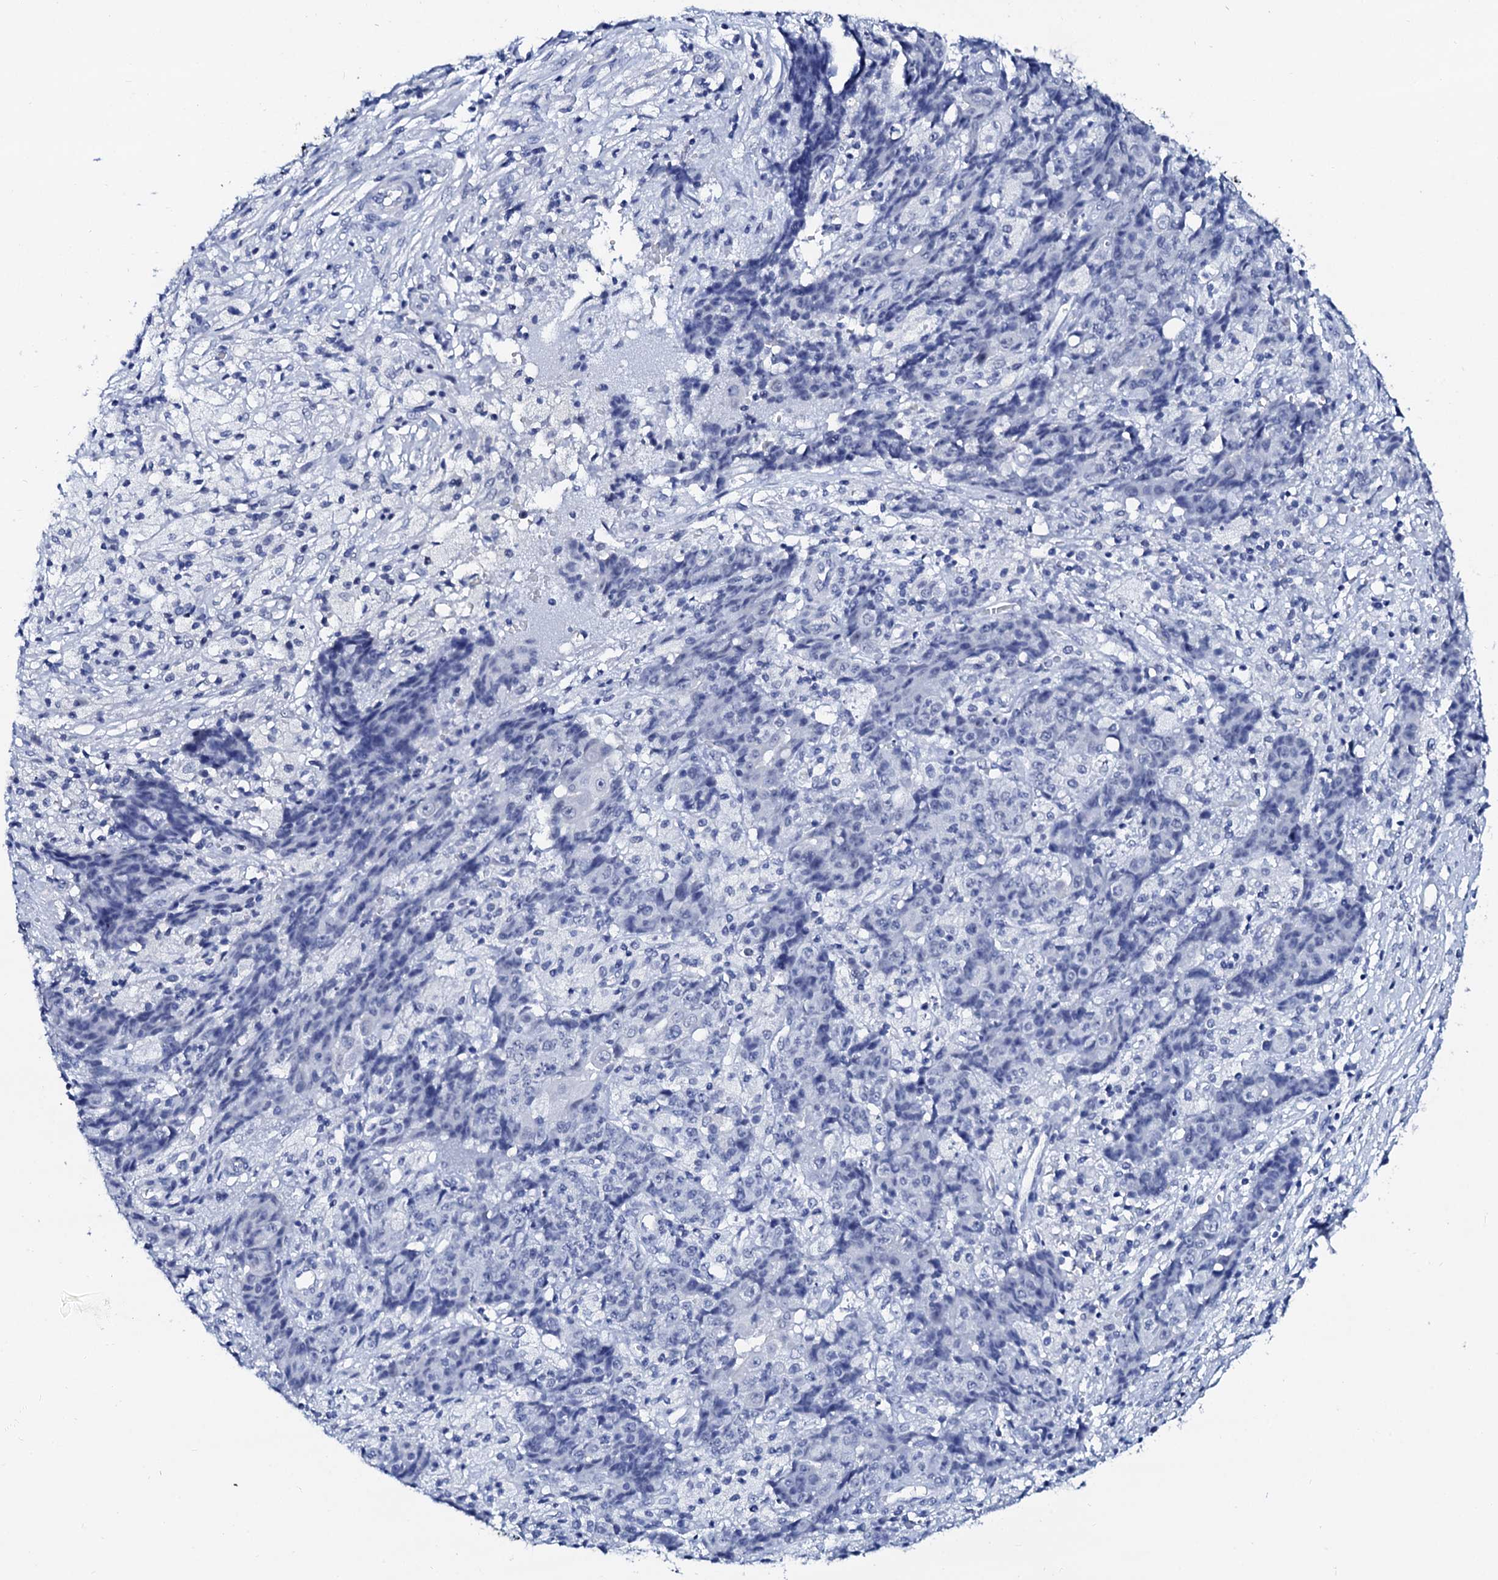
{"staining": {"intensity": "negative", "quantity": "none", "location": "none"}, "tissue": "ovarian cancer", "cell_type": "Tumor cells", "image_type": "cancer", "snomed": [{"axis": "morphology", "description": "Carcinoma, endometroid"}, {"axis": "topography", "description": "Ovary"}], "caption": "Immunohistochemistry image of neoplastic tissue: human ovarian endometroid carcinoma stained with DAB demonstrates no significant protein expression in tumor cells. The staining was performed using DAB to visualize the protein expression in brown, while the nuclei were stained in blue with hematoxylin (Magnification: 20x).", "gene": "SPATA19", "patient": {"sex": "female", "age": 42}}